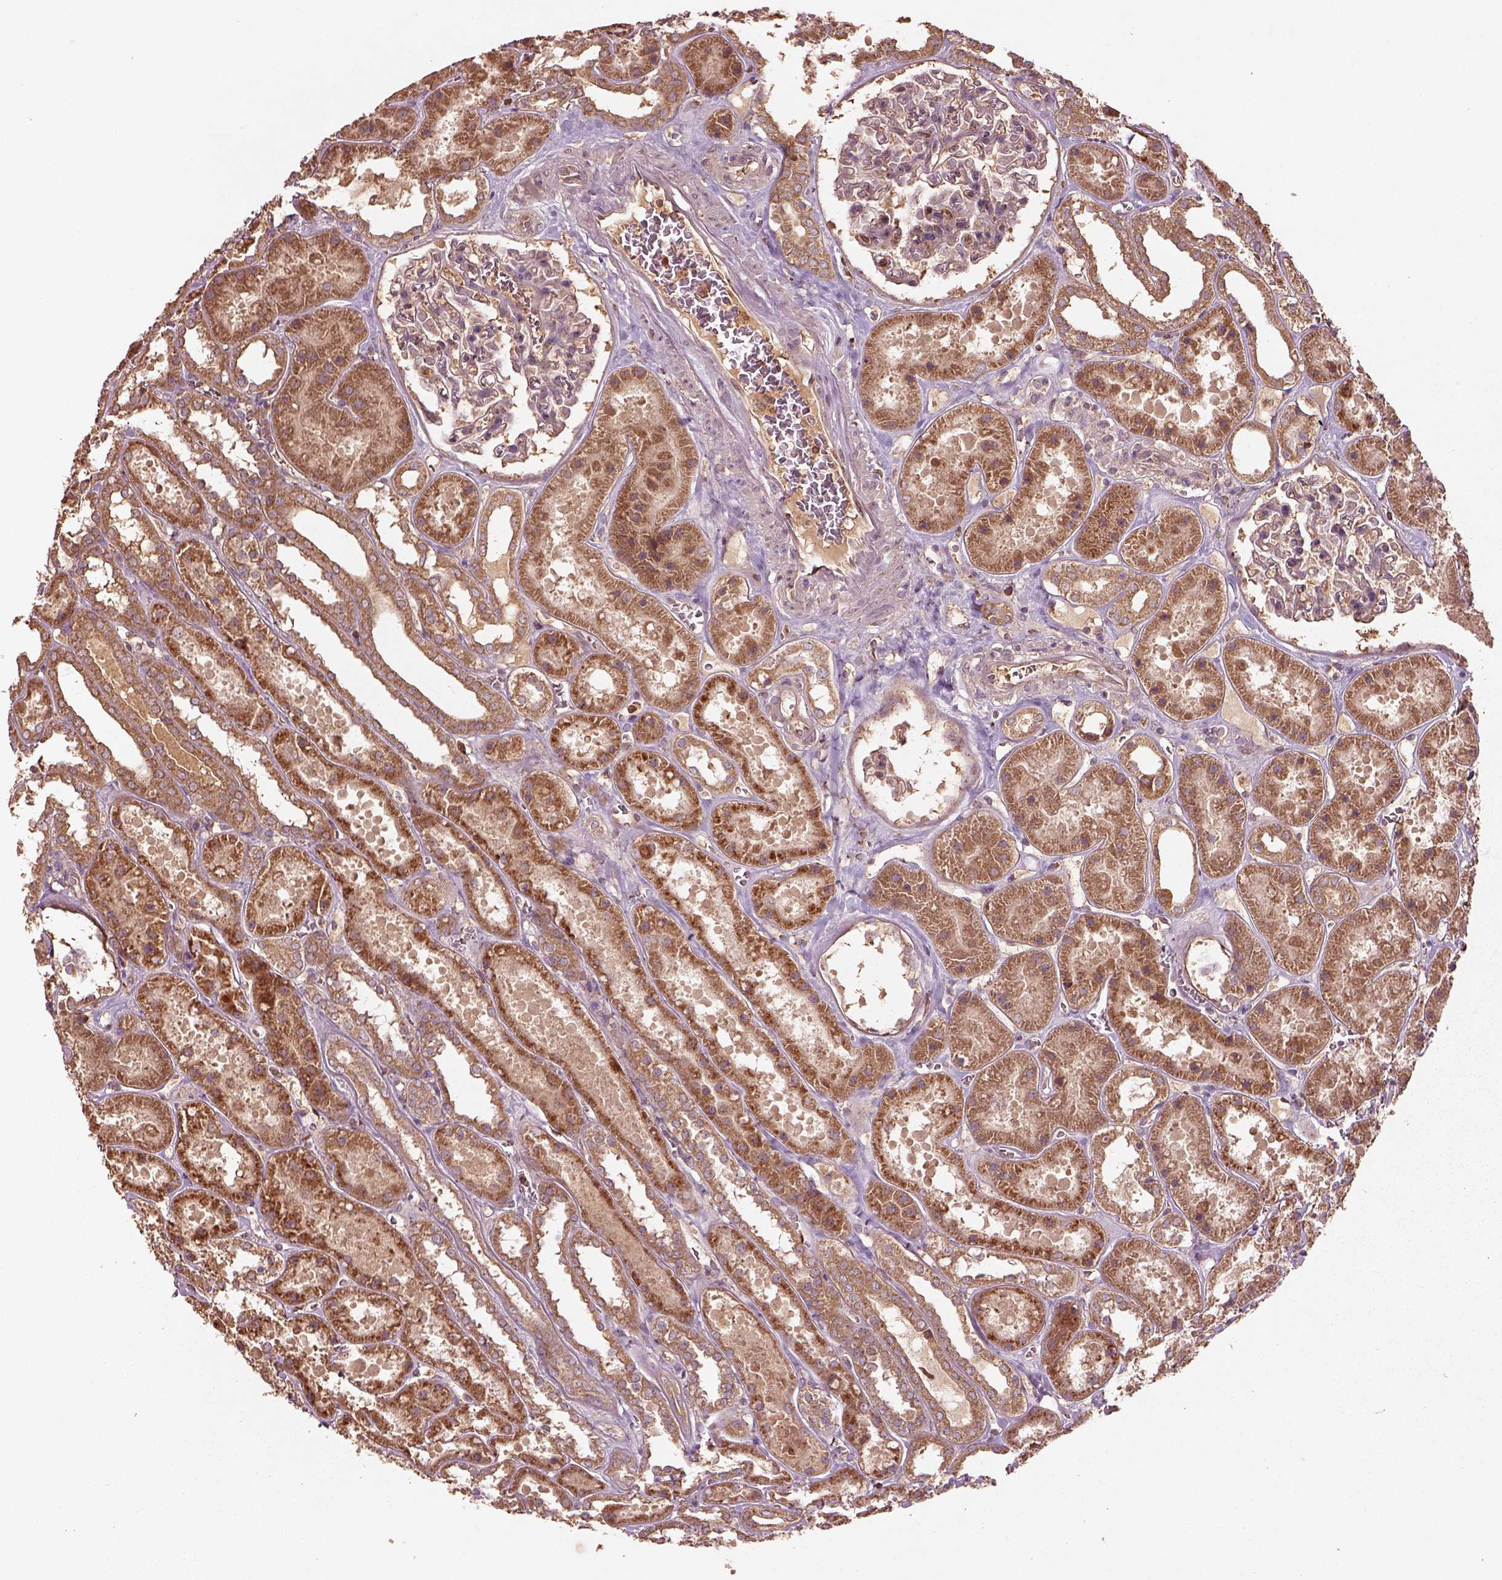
{"staining": {"intensity": "weak", "quantity": "25%-75%", "location": "cytoplasmic/membranous"}, "tissue": "kidney", "cell_type": "Cells in glomeruli", "image_type": "normal", "snomed": [{"axis": "morphology", "description": "Normal tissue, NOS"}, {"axis": "topography", "description": "Kidney"}], "caption": "Human kidney stained with a protein marker reveals weak staining in cells in glomeruli.", "gene": "TRADD", "patient": {"sex": "female", "age": 41}}